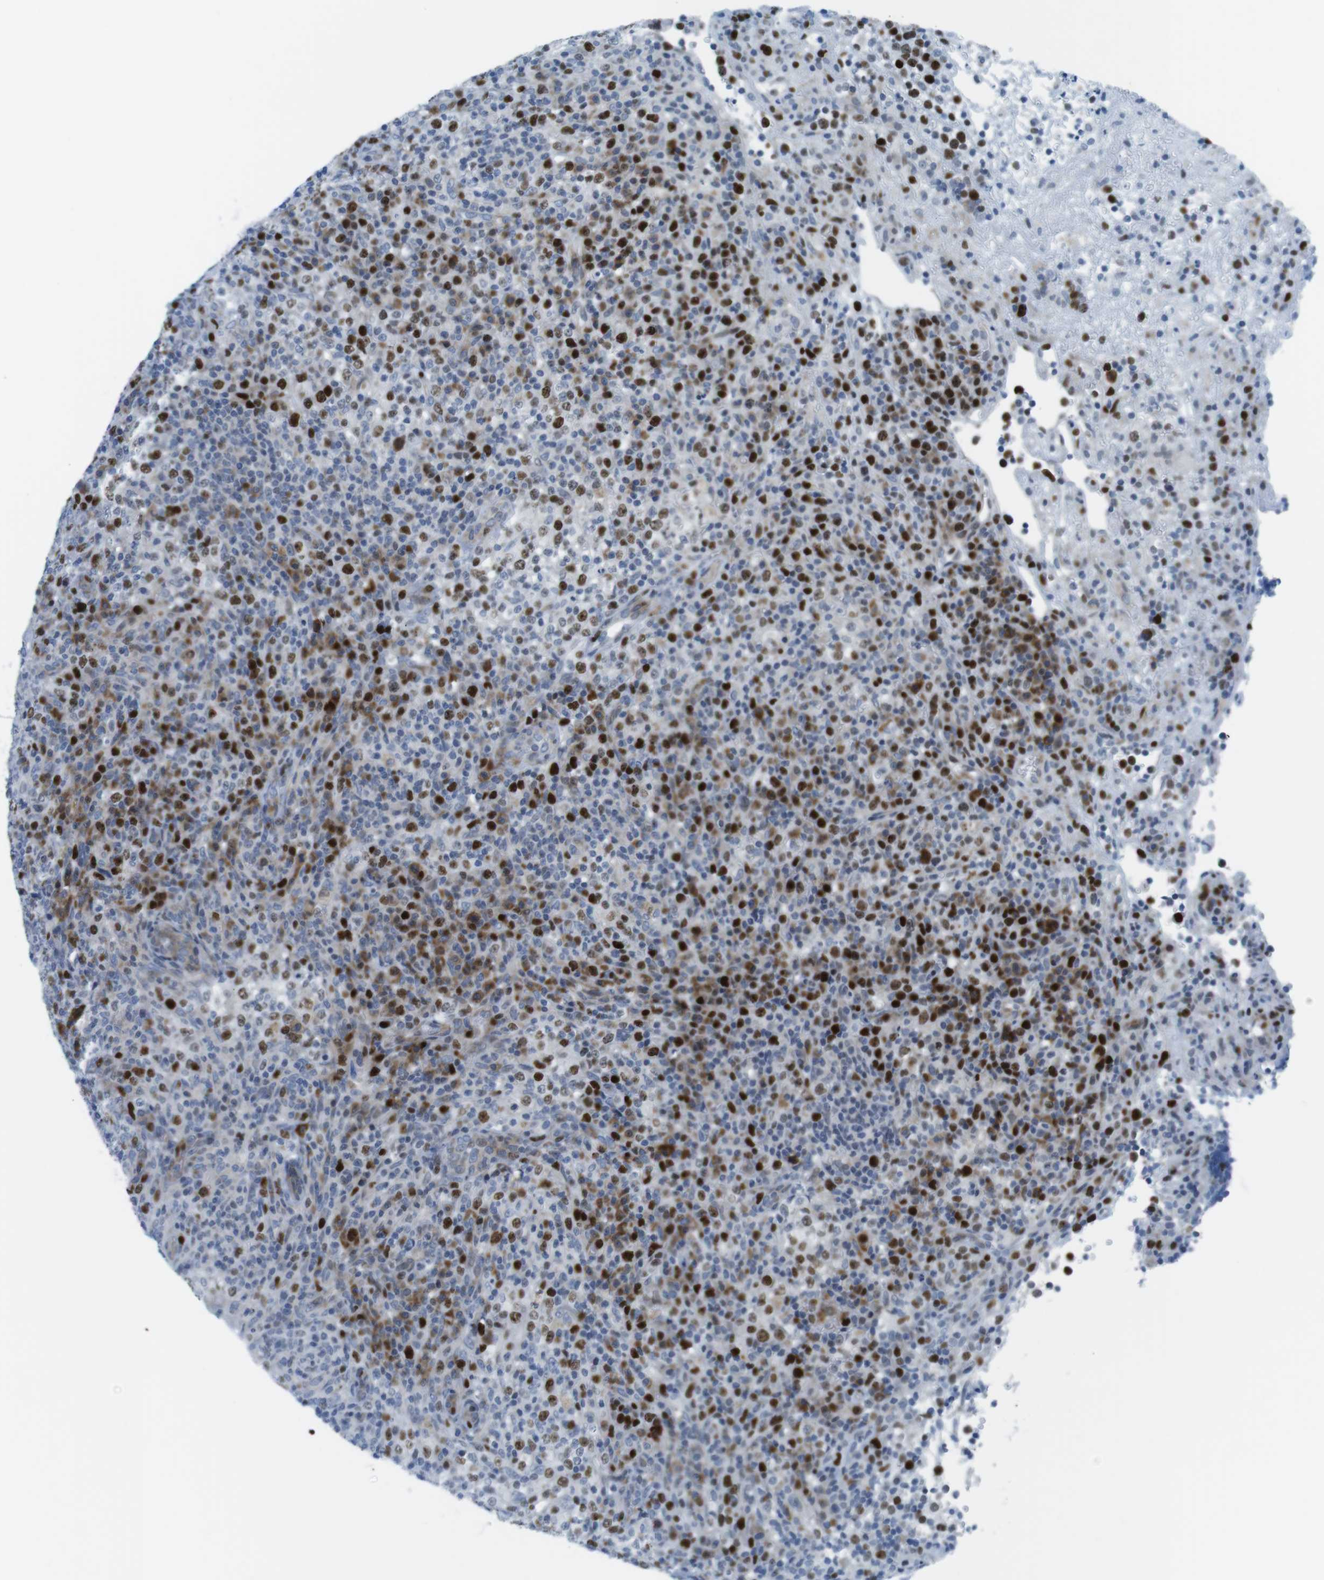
{"staining": {"intensity": "strong", "quantity": "25%-75%", "location": "cytoplasmic/membranous,nuclear"}, "tissue": "lymphoma", "cell_type": "Tumor cells", "image_type": "cancer", "snomed": [{"axis": "morphology", "description": "Malignant lymphoma, non-Hodgkin's type, High grade"}, {"axis": "topography", "description": "Lymph node"}], "caption": "Brown immunohistochemical staining in high-grade malignant lymphoma, non-Hodgkin's type exhibits strong cytoplasmic/membranous and nuclear expression in approximately 25%-75% of tumor cells.", "gene": "CHAF1A", "patient": {"sex": "female", "age": 76}}